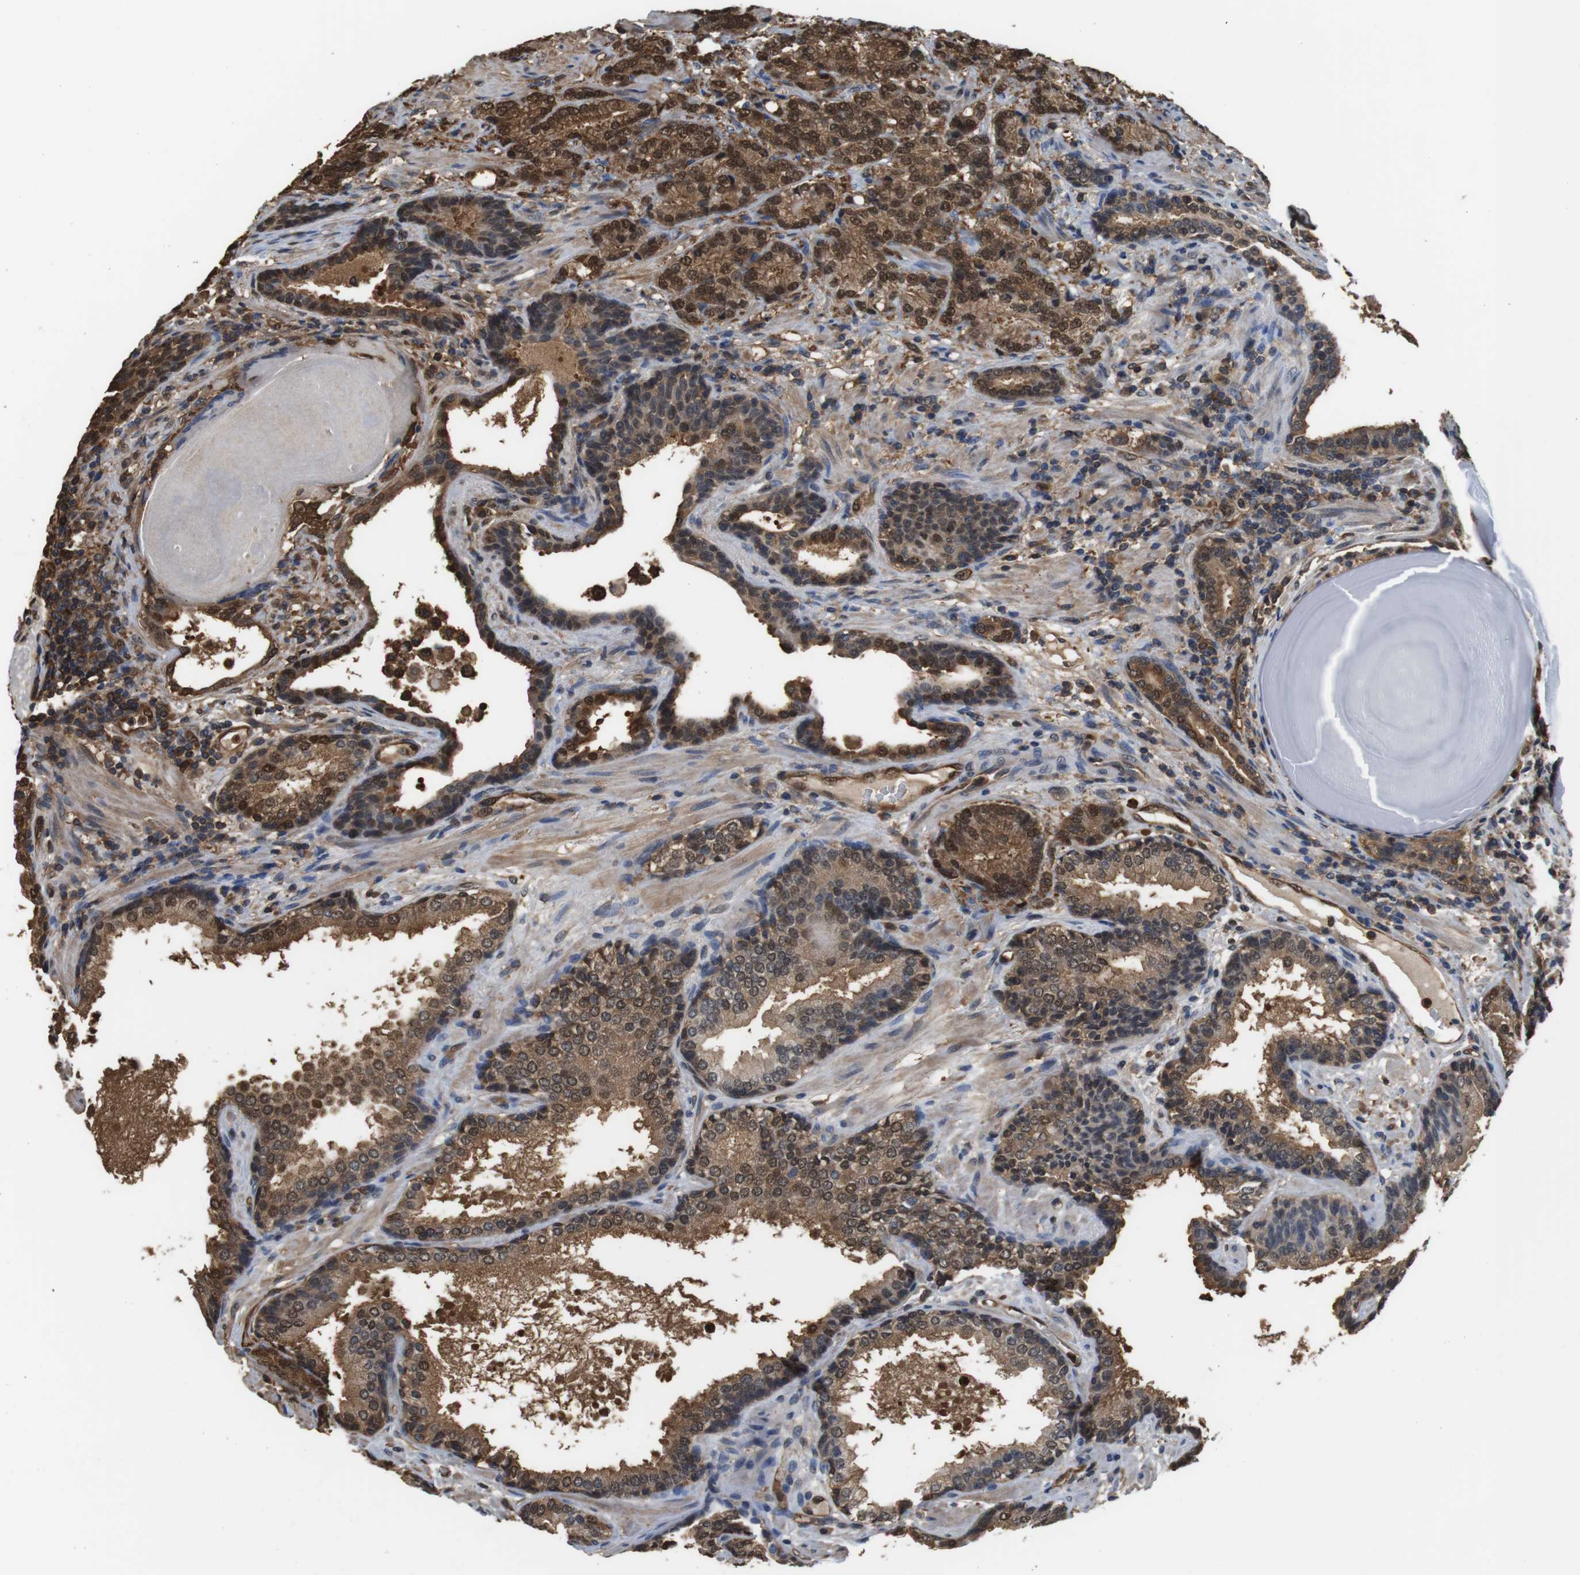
{"staining": {"intensity": "moderate", "quantity": ">75%", "location": "cytoplasmic/membranous,nuclear"}, "tissue": "prostate cancer", "cell_type": "Tumor cells", "image_type": "cancer", "snomed": [{"axis": "morphology", "description": "Adenocarcinoma, High grade"}, {"axis": "topography", "description": "Prostate"}], "caption": "Brown immunohistochemical staining in human prostate high-grade adenocarcinoma reveals moderate cytoplasmic/membranous and nuclear expression in about >75% of tumor cells. (DAB (3,3'-diaminobenzidine) IHC, brown staining for protein, blue staining for nuclei).", "gene": "LDHA", "patient": {"sex": "male", "age": 61}}